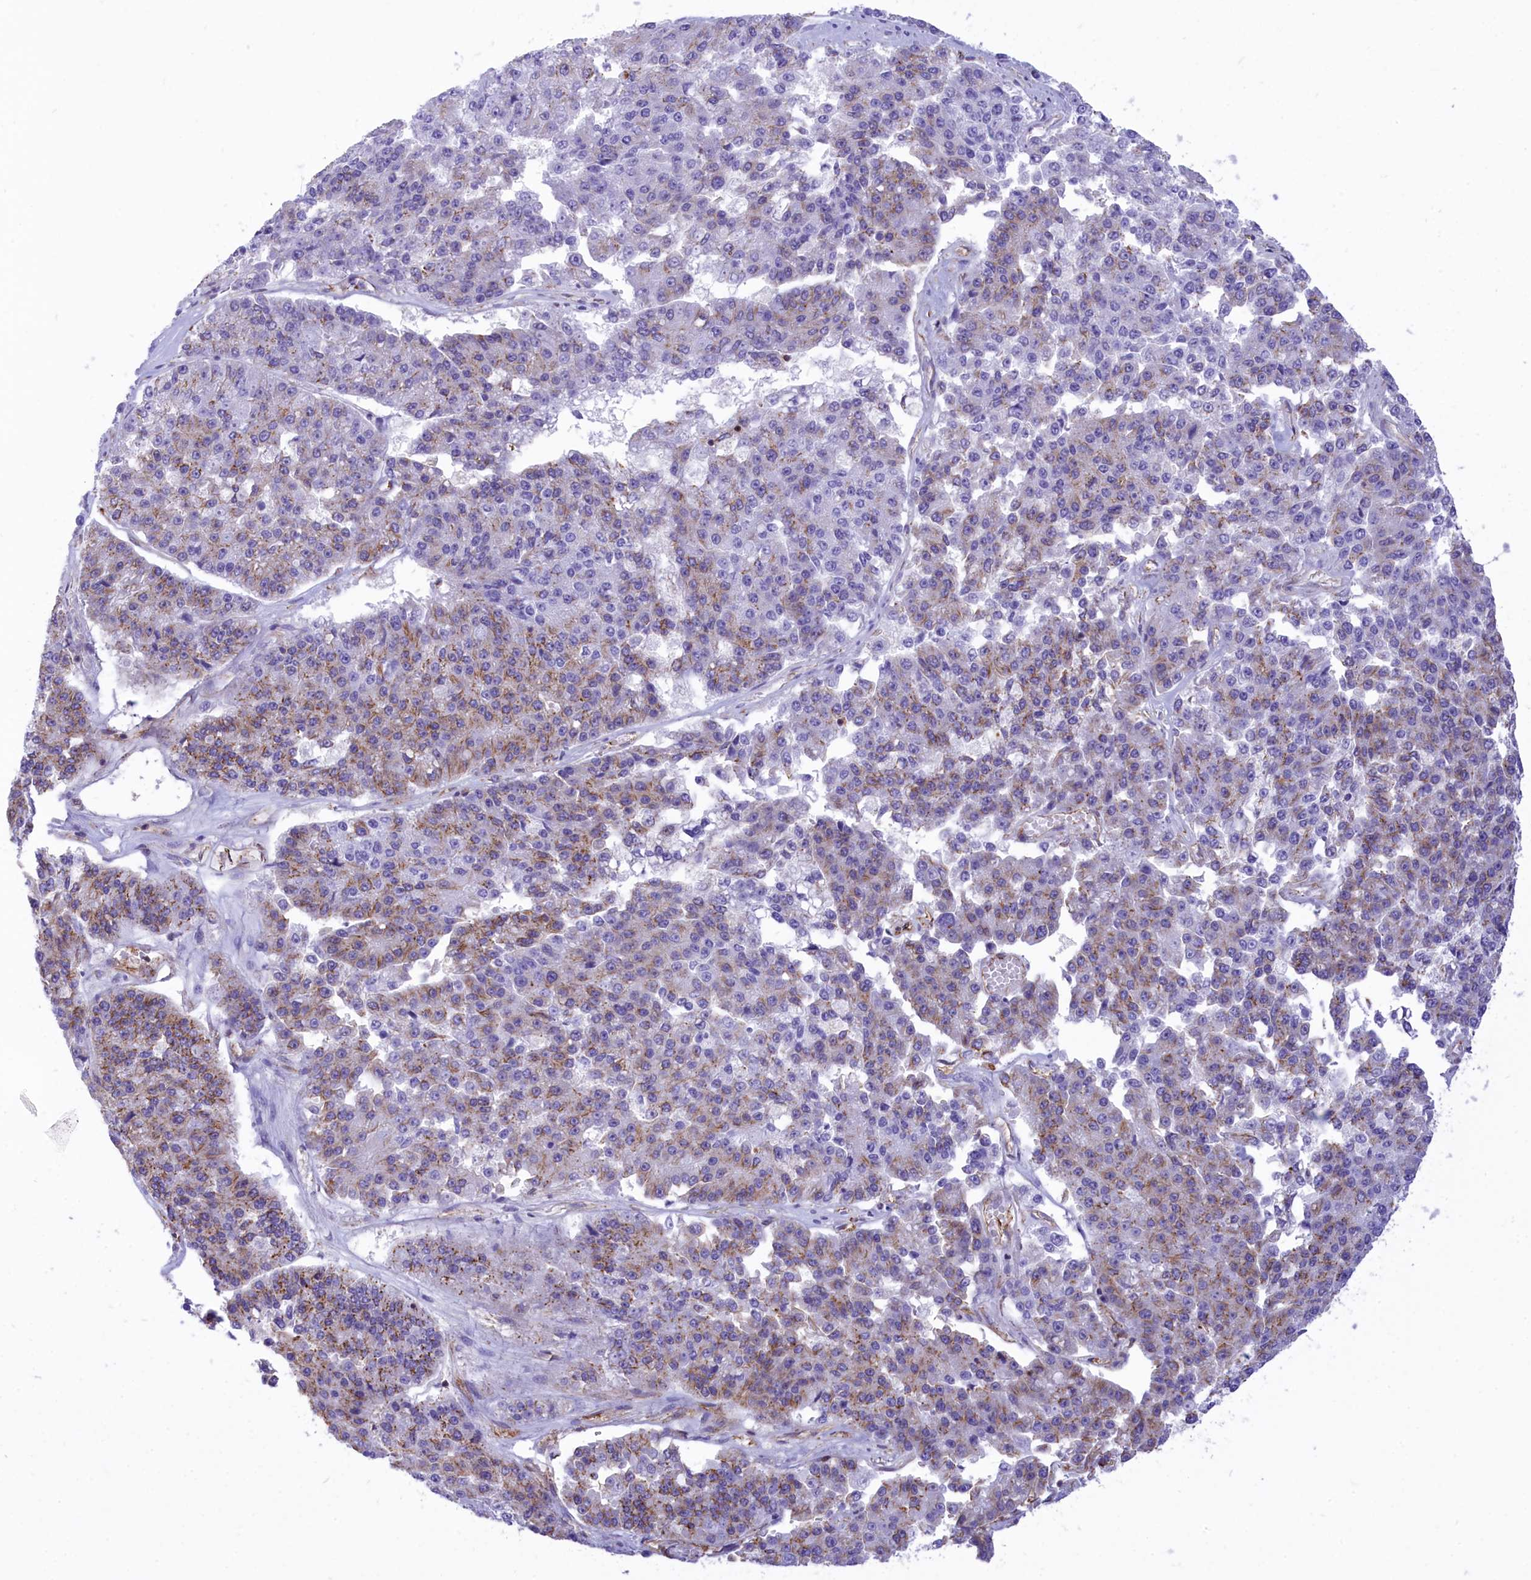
{"staining": {"intensity": "weak", "quantity": "25%-75%", "location": "cytoplasmic/membranous"}, "tissue": "pancreatic cancer", "cell_type": "Tumor cells", "image_type": "cancer", "snomed": [{"axis": "morphology", "description": "Adenocarcinoma, NOS"}, {"axis": "topography", "description": "Pancreas"}], "caption": "Tumor cells show low levels of weak cytoplasmic/membranous staining in approximately 25%-75% of cells in human pancreatic cancer (adenocarcinoma).", "gene": "SEPTIN9", "patient": {"sex": "male", "age": 50}}